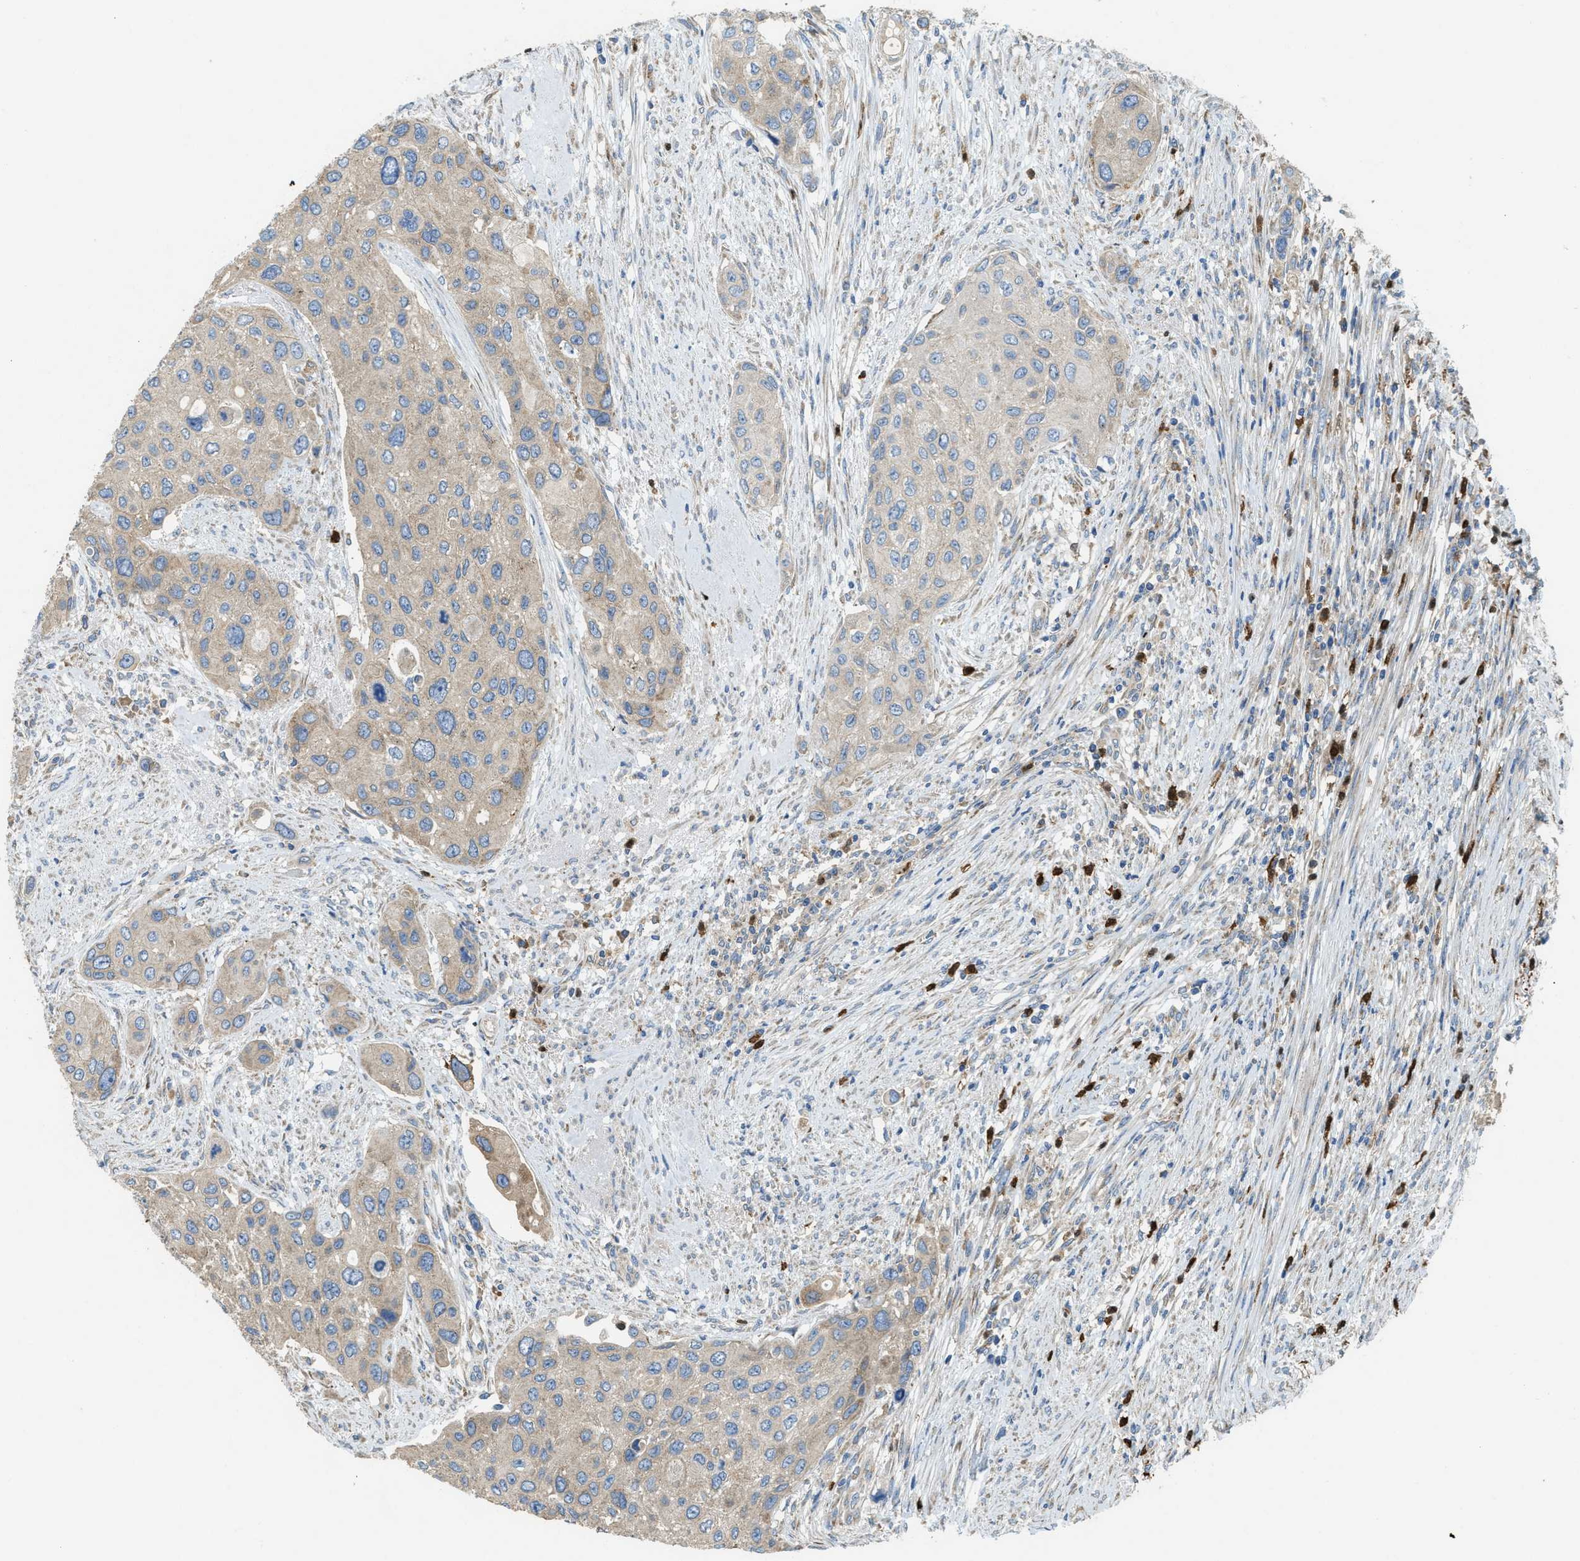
{"staining": {"intensity": "weak", "quantity": ">75%", "location": "cytoplasmic/membranous"}, "tissue": "urothelial cancer", "cell_type": "Tumor cells", "image_type": "cancer", "snomed": [{"axis": "morphology", "description": "Urothelial carcinoma, High grade"}, {"axis": "topography", "description": "Urinary bladder"}], "caption": "Immunohistochemistry (IHC) histopathology image of urothelial carcinoma (high-grade) stained for a protein (brown), which demonstrates low levels of weak cytoplasmic/membranous staining in approximately >75% of tumor cells.", "gene": "TMEM68", "patient": {"sex": "female", "age": 56}}